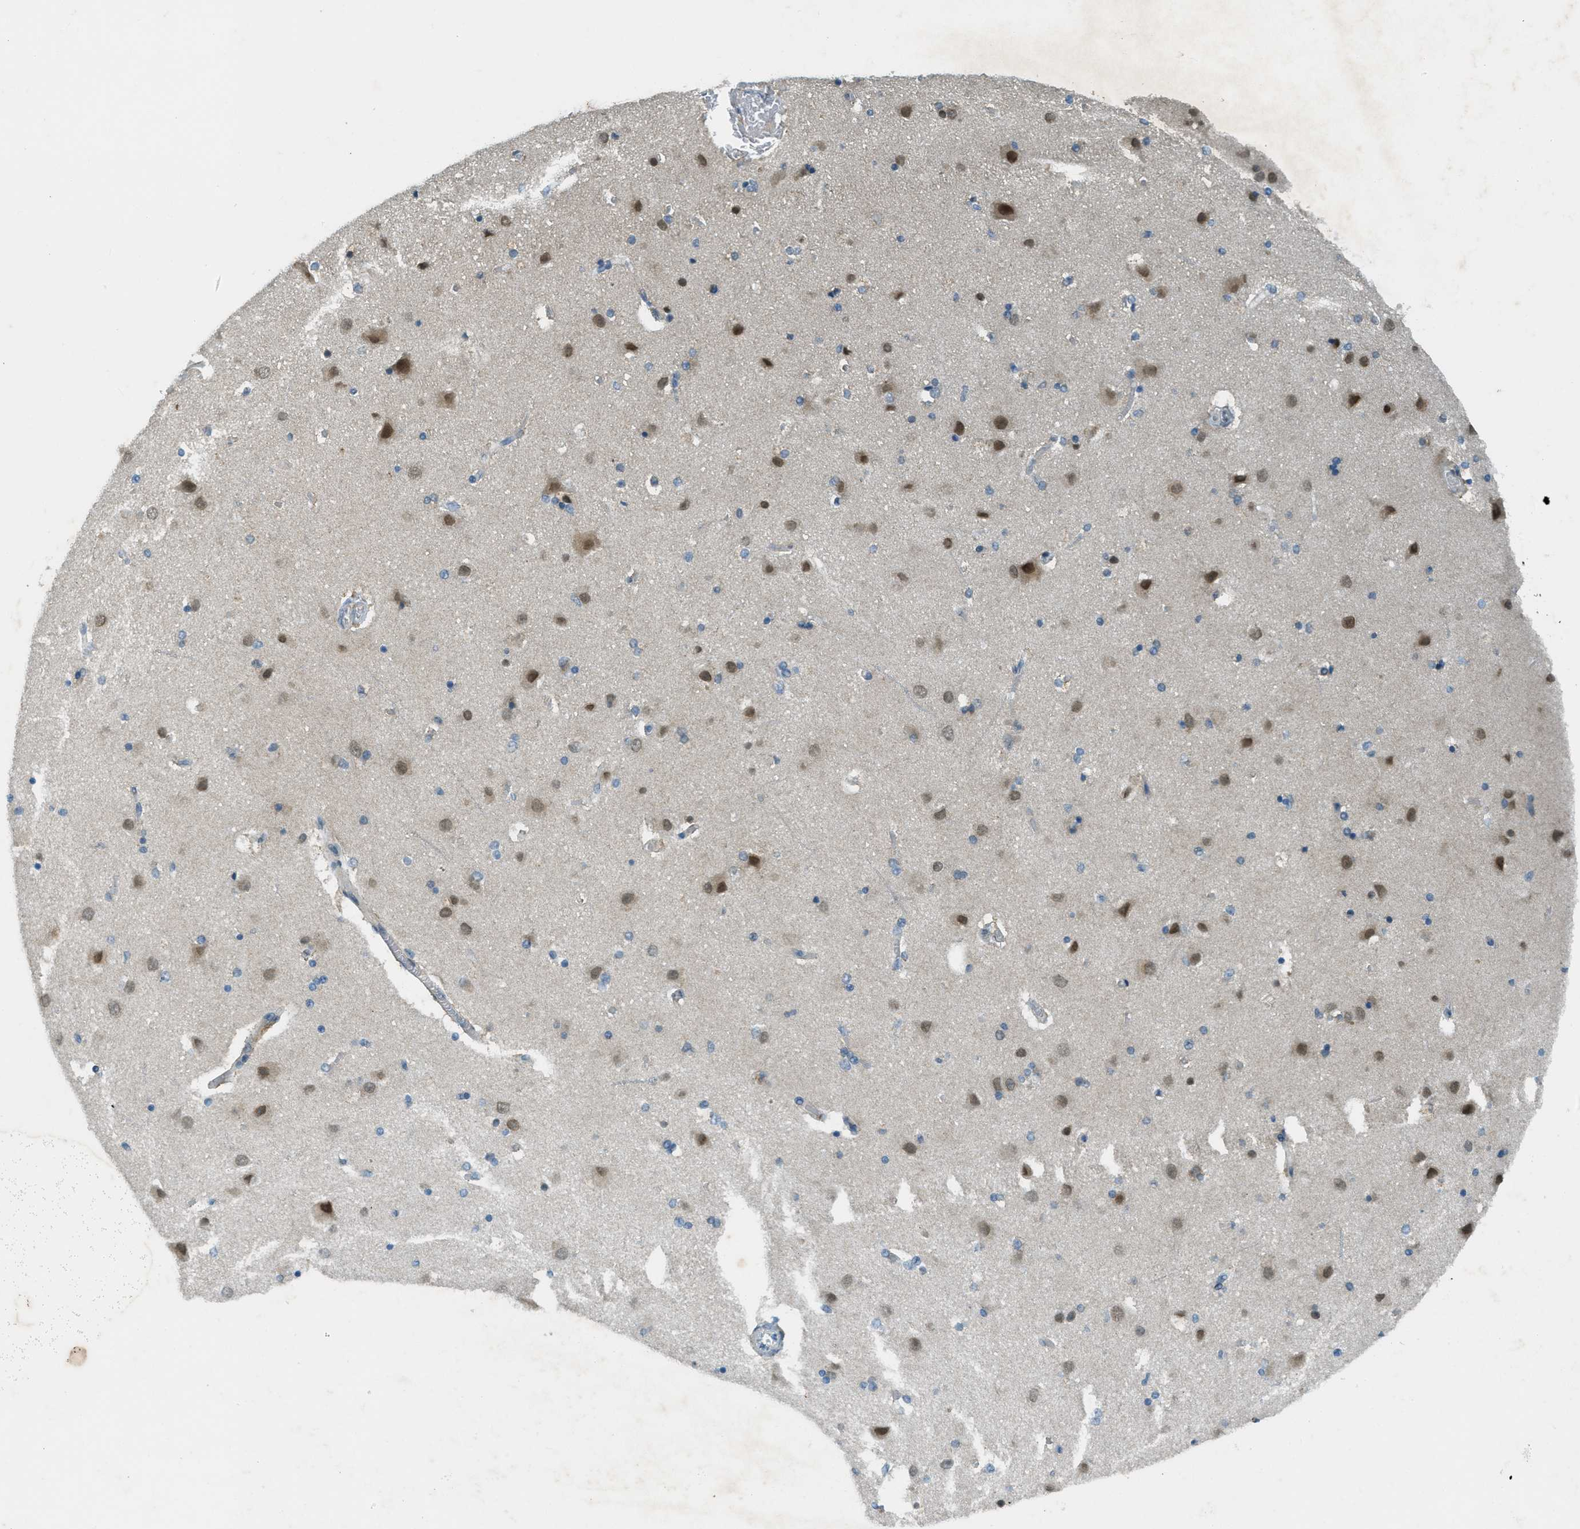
{"staining": {"intensity": "negative", "quantity": "none", "location": "none"}, "tissue": "cerebral cortex", "cell_type": "Endothelial cells", "image_type": "normal", "snomed": [{"axis": "morphology", "description": "Normal tissue, NOS"}, {"axis": "topography", "description": "Cerebral cortex"}], "caption": "There is no significant expression in endothelial cells of cerebral cortex. (DAB (3,3'-diaminobenzidine) immunohistochemistry with hematoxylin counter stain).", "gene": "TCF20", "patient": {"sex": "female", "age": 54}}